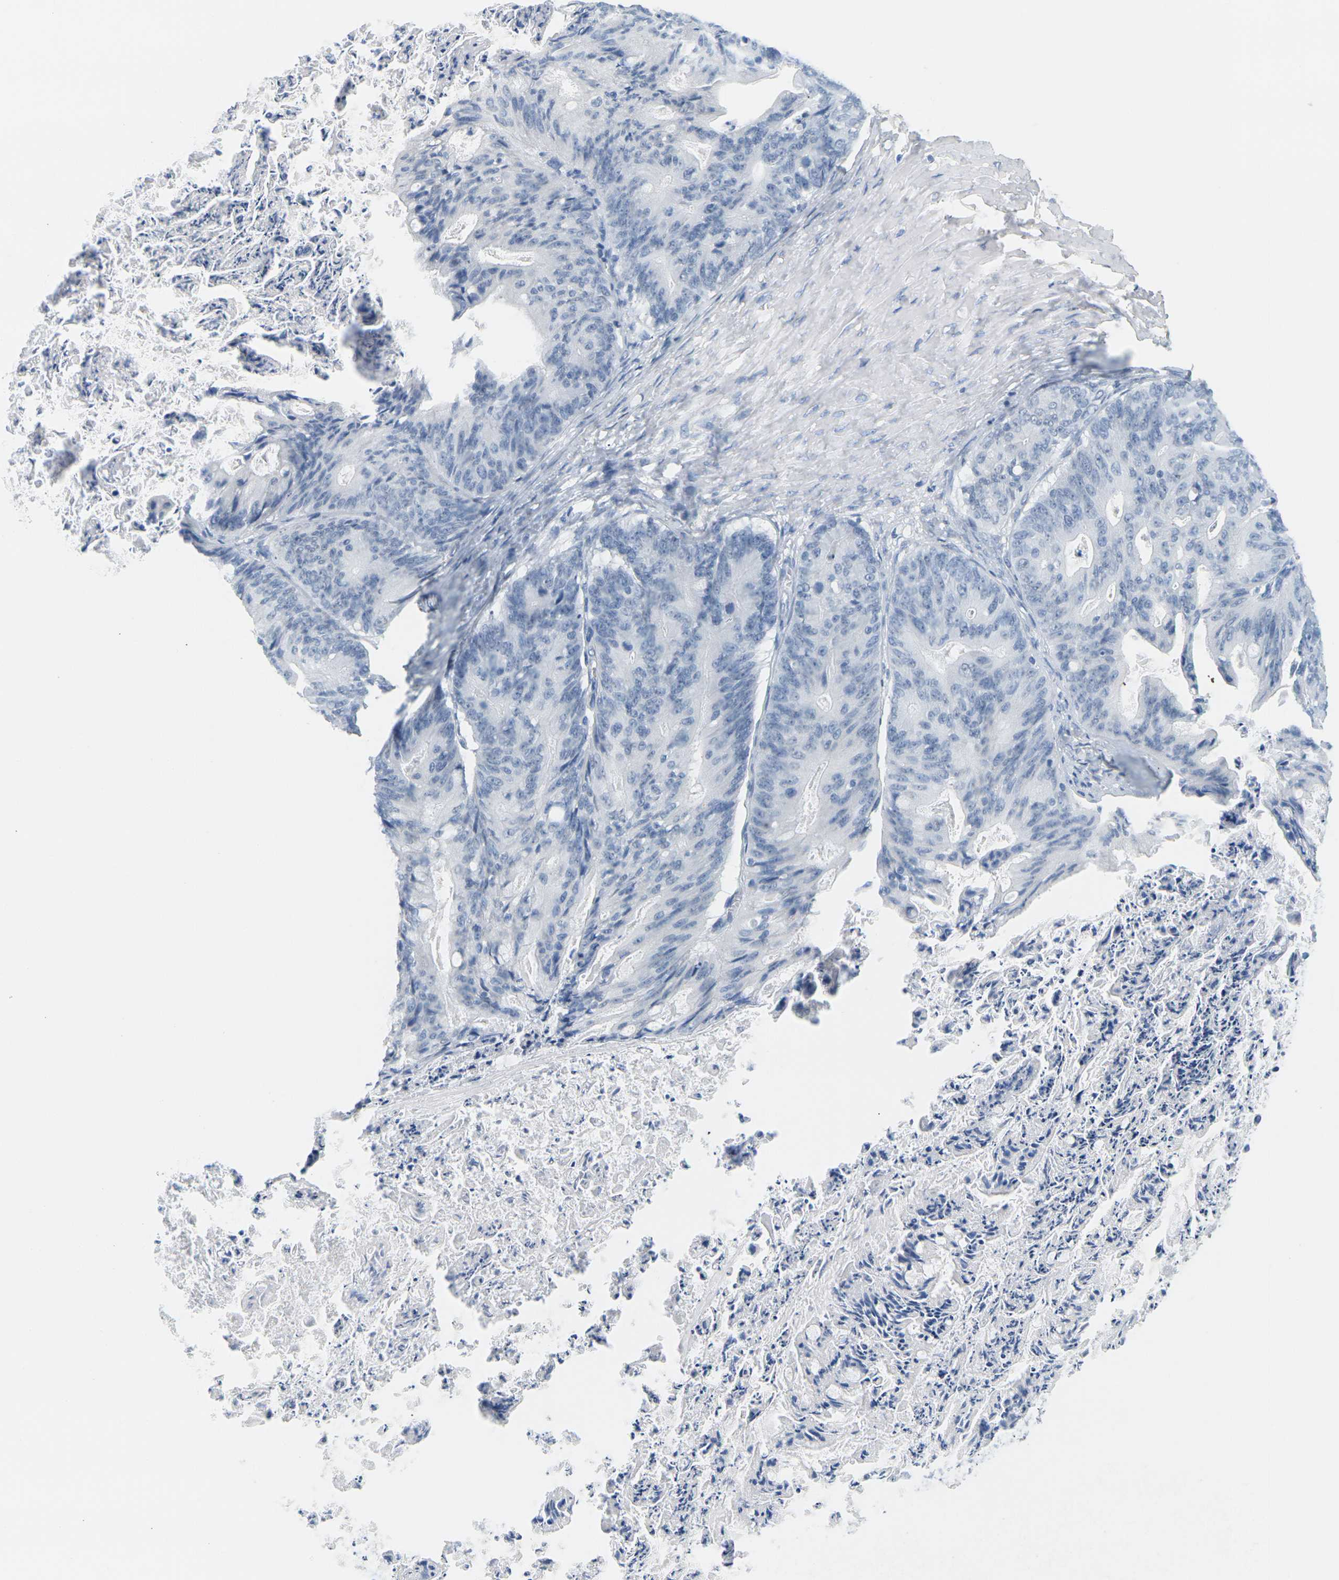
{"staining": {"intensity": "negative", "quantity": "none", "location": "none"}, "tissue": "ovarian cancer", "cell_type": "Tumor cells", "image_type": "cancer", "snomed": [{"axis": "morphology", "description": "Cystadenocarcinoma, mucinous, NOS"}, {"axis": "topography", "description": "Ovary"}], "caption": "This is an immunohistochemistry micrograph of human mucinous cystadenocarcinoma (ovarian). There is no positivity in tumor cells.", "gene": "CTAG1A", "patient": {"sex": "female", "age": 37}}